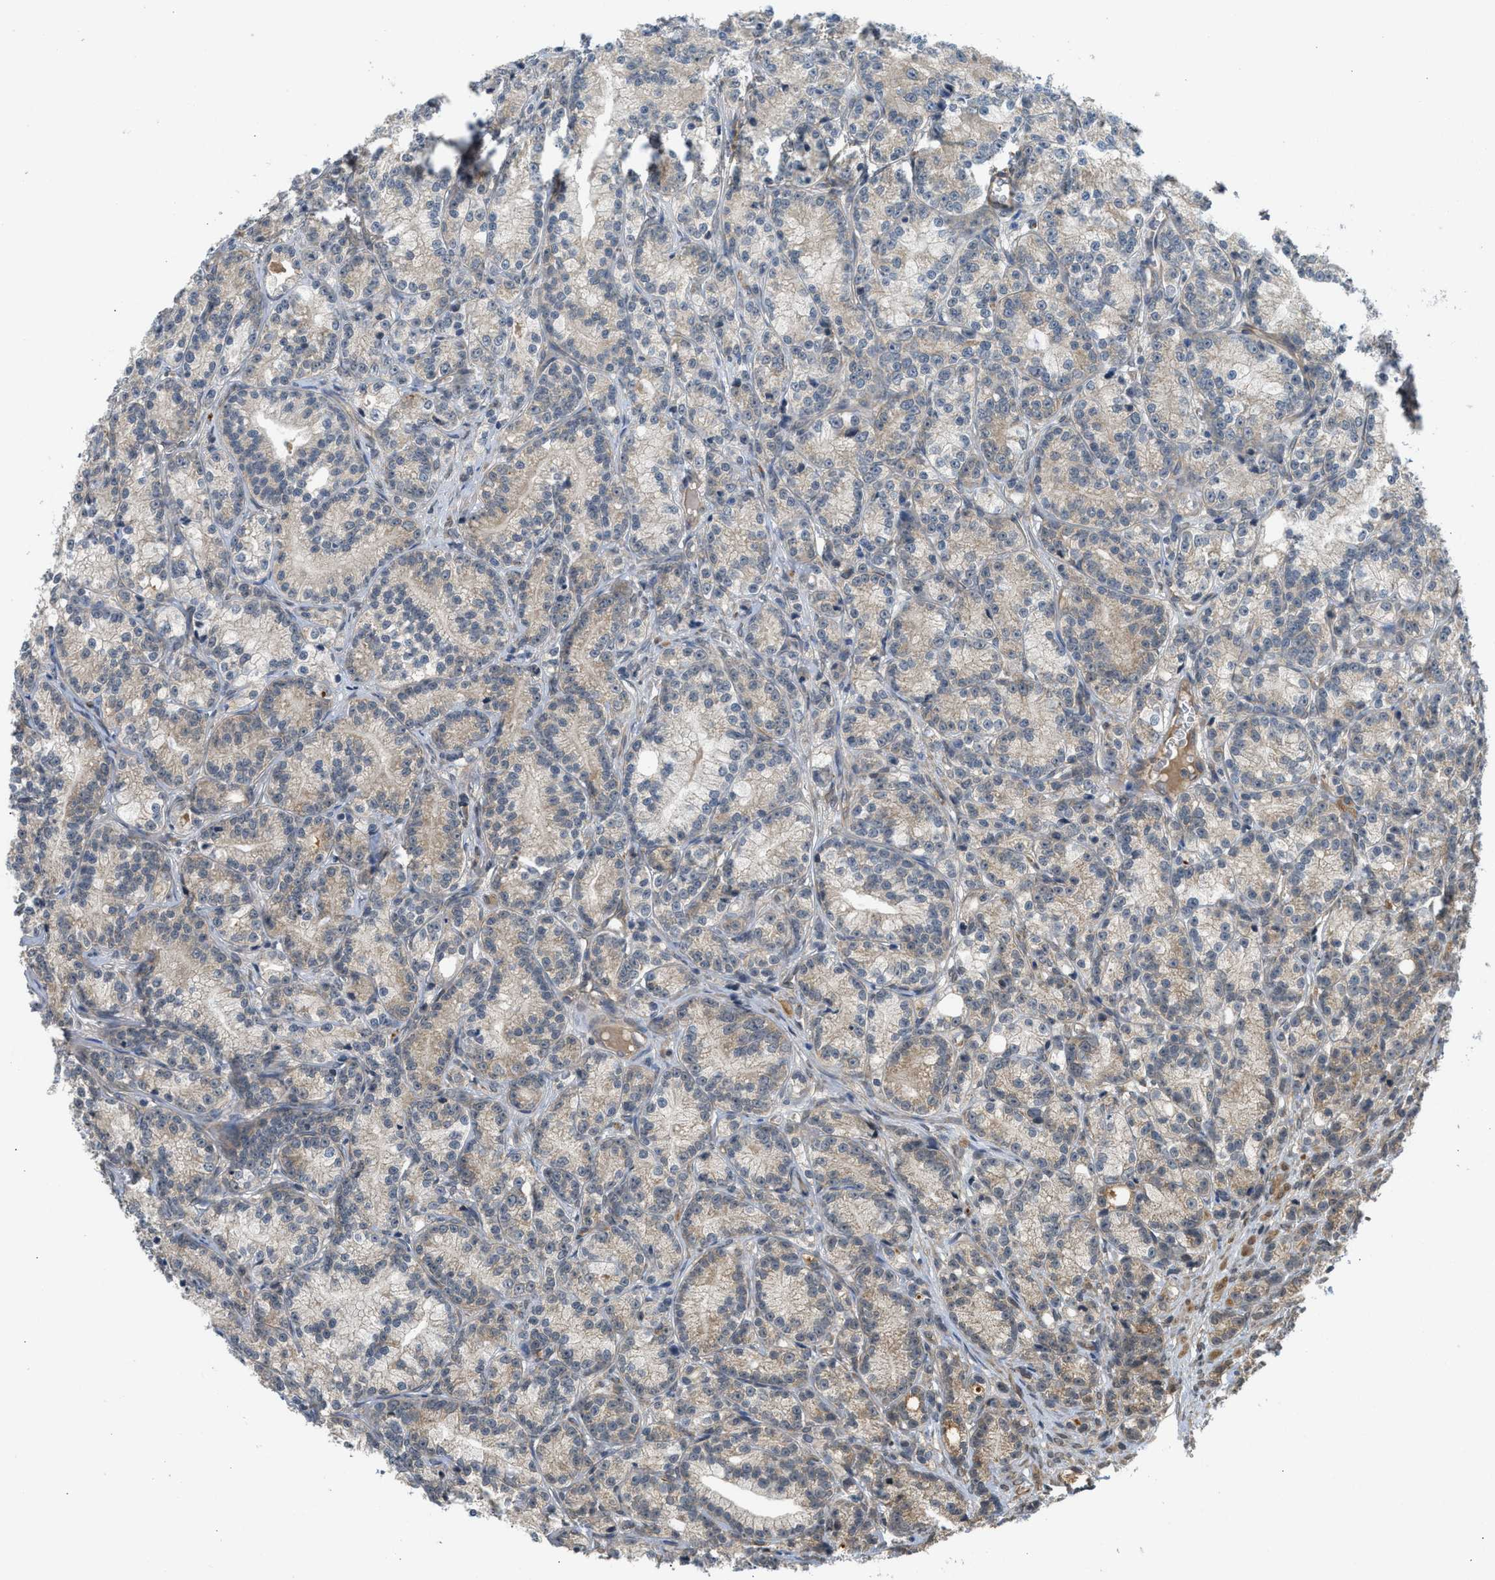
{"staining": {"intensity": "weak", "quantity": "<25%", "location": "cytoplasmic/membranous"}, "tissue": "prostate cancer", "cell_type": "Tumor cells", "image_type": "cancer", "snomed": [{"axis": "morphology", "description": "Adenocarcinoma, Low grade"}, {"axis": "topography", "description": "Prostate"}], "caption": "Tumor cells show no significant protein positivity in prostate cancer (low-grade adenocarcinoma).", "gene": "ADCY8", "patient": {"sex": "male", "age": 89}}